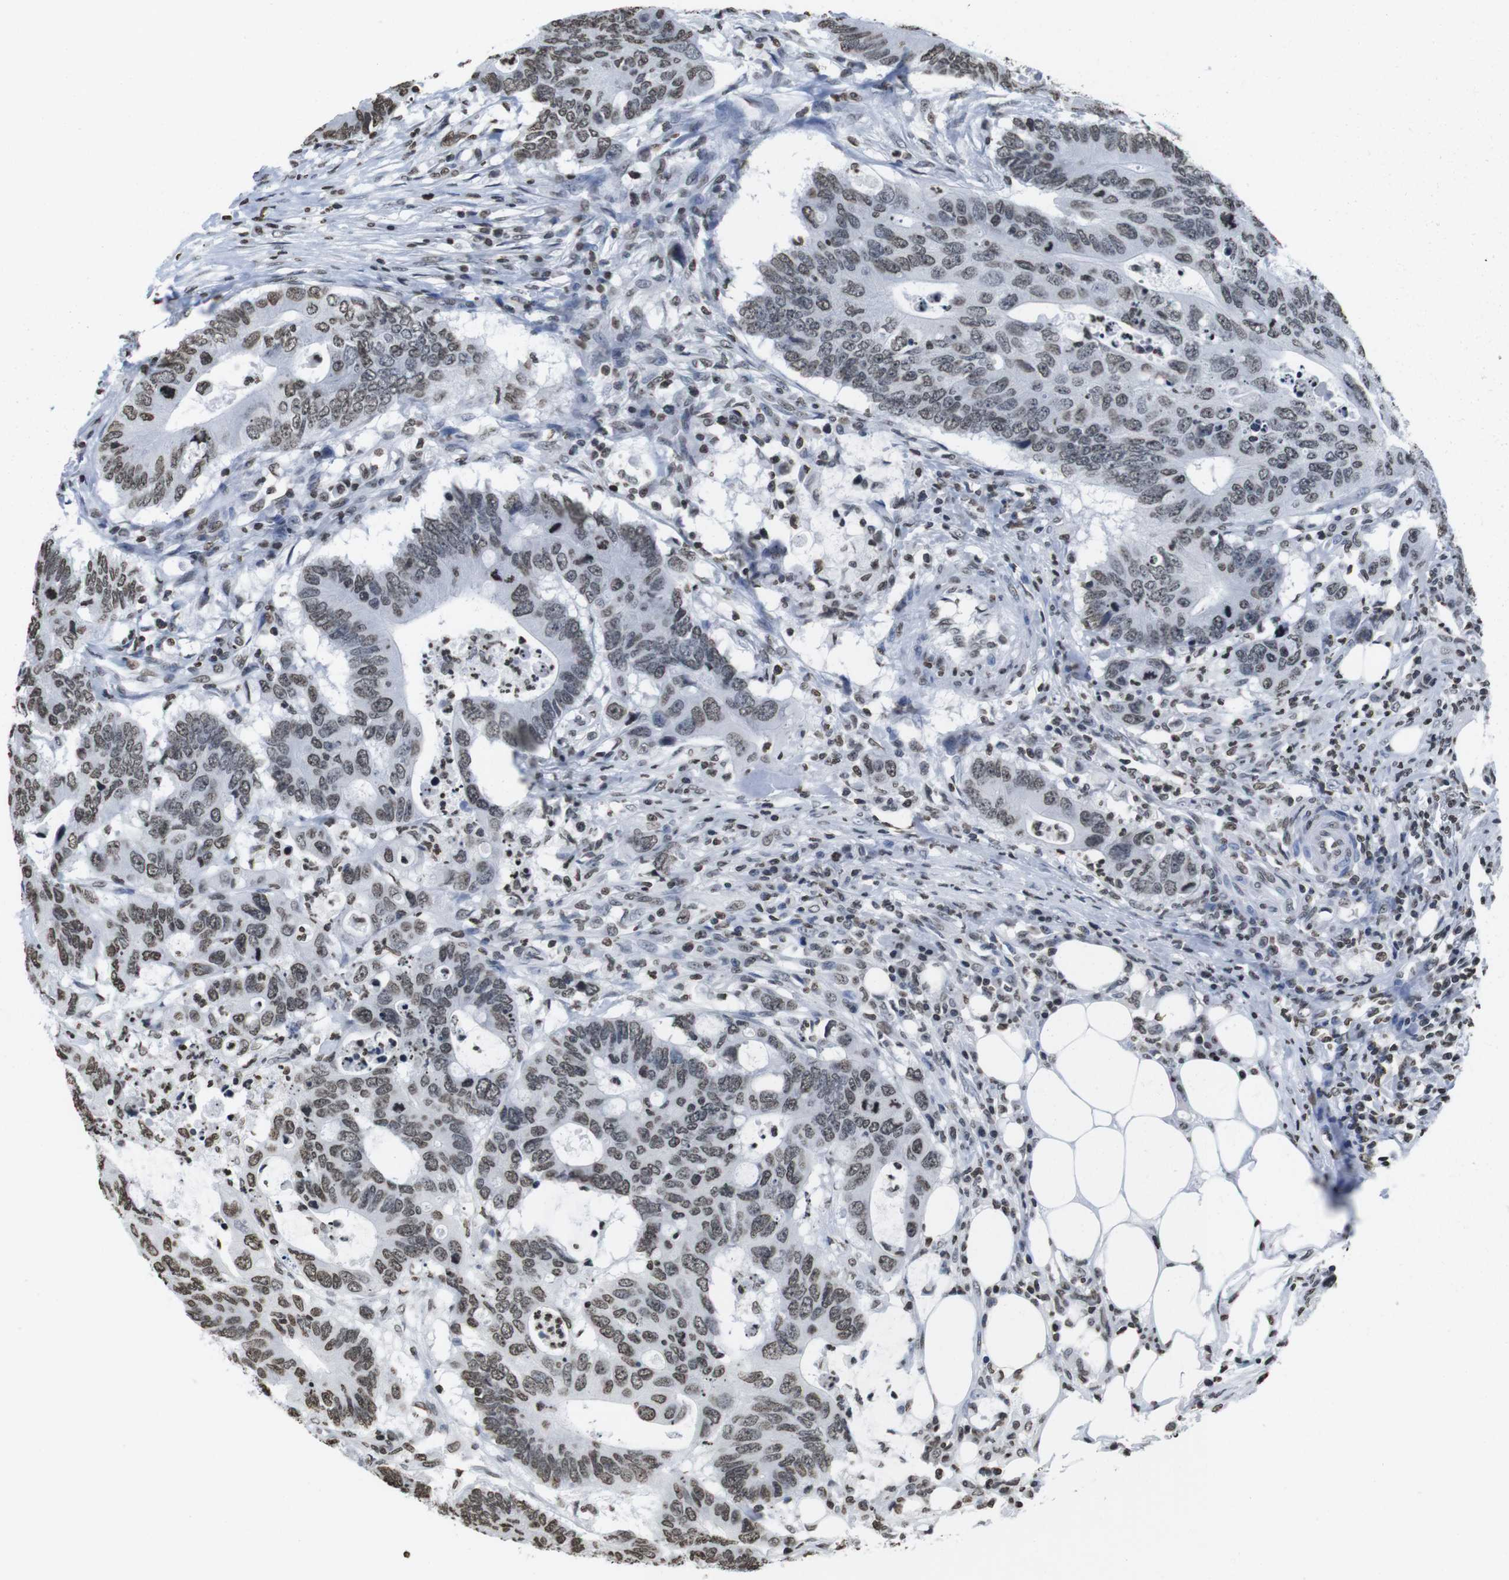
{"staining": {"intensity": "weak", "quantity": ">75%", "location": "nuclear"}, "tissue": "colorectal cancer", "cell_type": "Tumor cells", "image_type": "cancer", "snomed": [{"axis": "morphology", "description": "Adenocarcinoma, NOS"}, {"axis": "topography", "description": "Colon"}], "caption": "Immunohistochemistry (IHC) of adenocarcinoma (colorectal) exhibits low levels of weak nuclear staining in about >75% of tumor cells.", "gene": "BSX", "patient": {"sex": "male", "age": 71}}